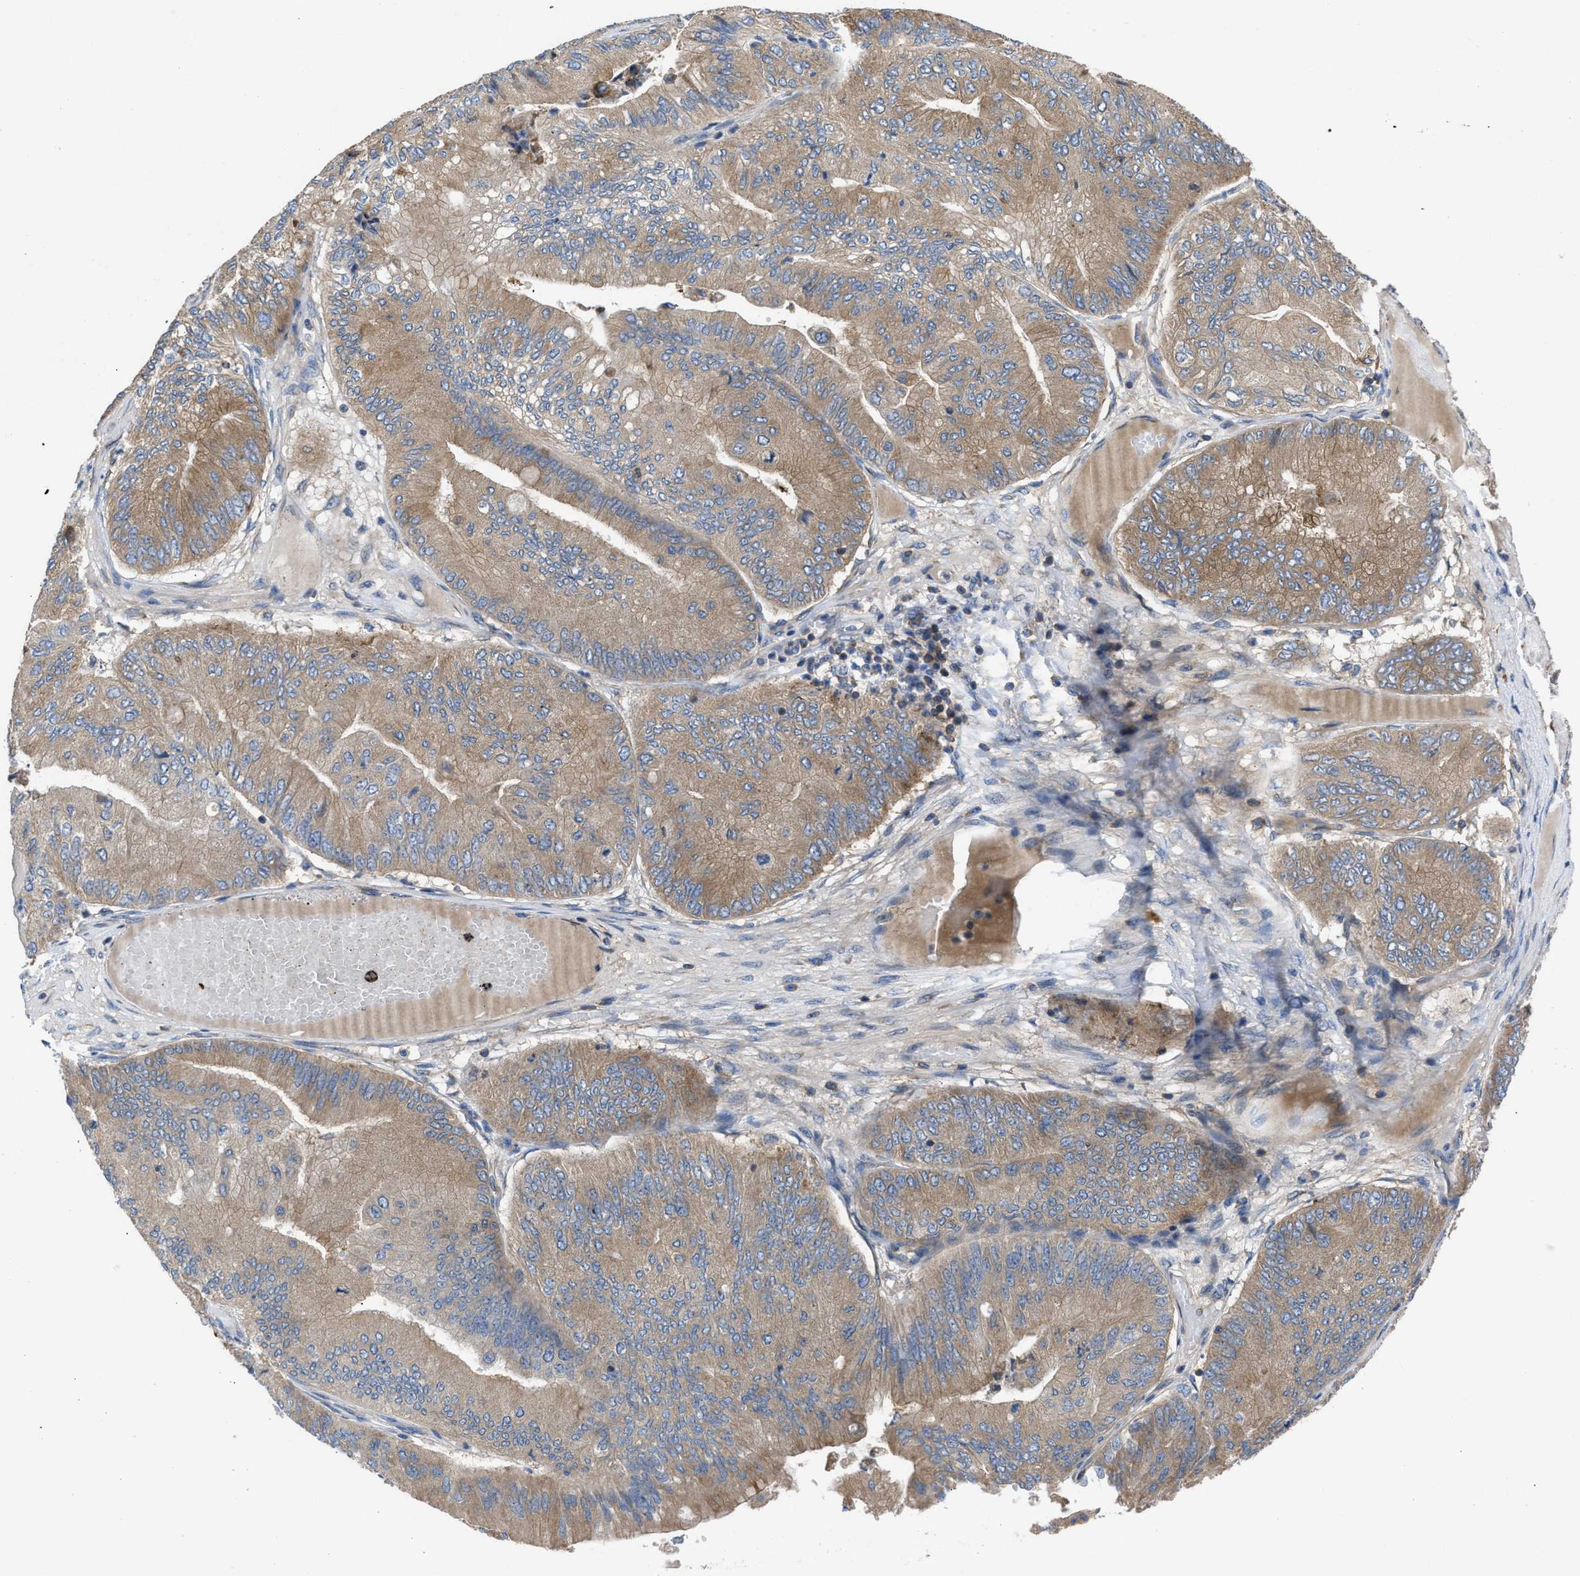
{"staining": {"intensity": "moderate", "quantity": ">75%", "location": "cytoplasmic/membranous"}, "tissue": "ovarian cancer", "cell_type": "Tumor cells", "image_type": "cancer", "snomed": [{"axis": "morphology", "description": "Cystadenocarcinoma, mucinous, NOS"}, {"axis": "topography", "description": "Ovary"}], "caption": "This micrograph displays immunohistochemistry (IHC) staining of human ovarian cancer, with medium moderate cytoplasmic/membranous positivity in about >75% of tumor cells.", "gene": "CHKB", "patient": {"sex": "female", "age": 61}}